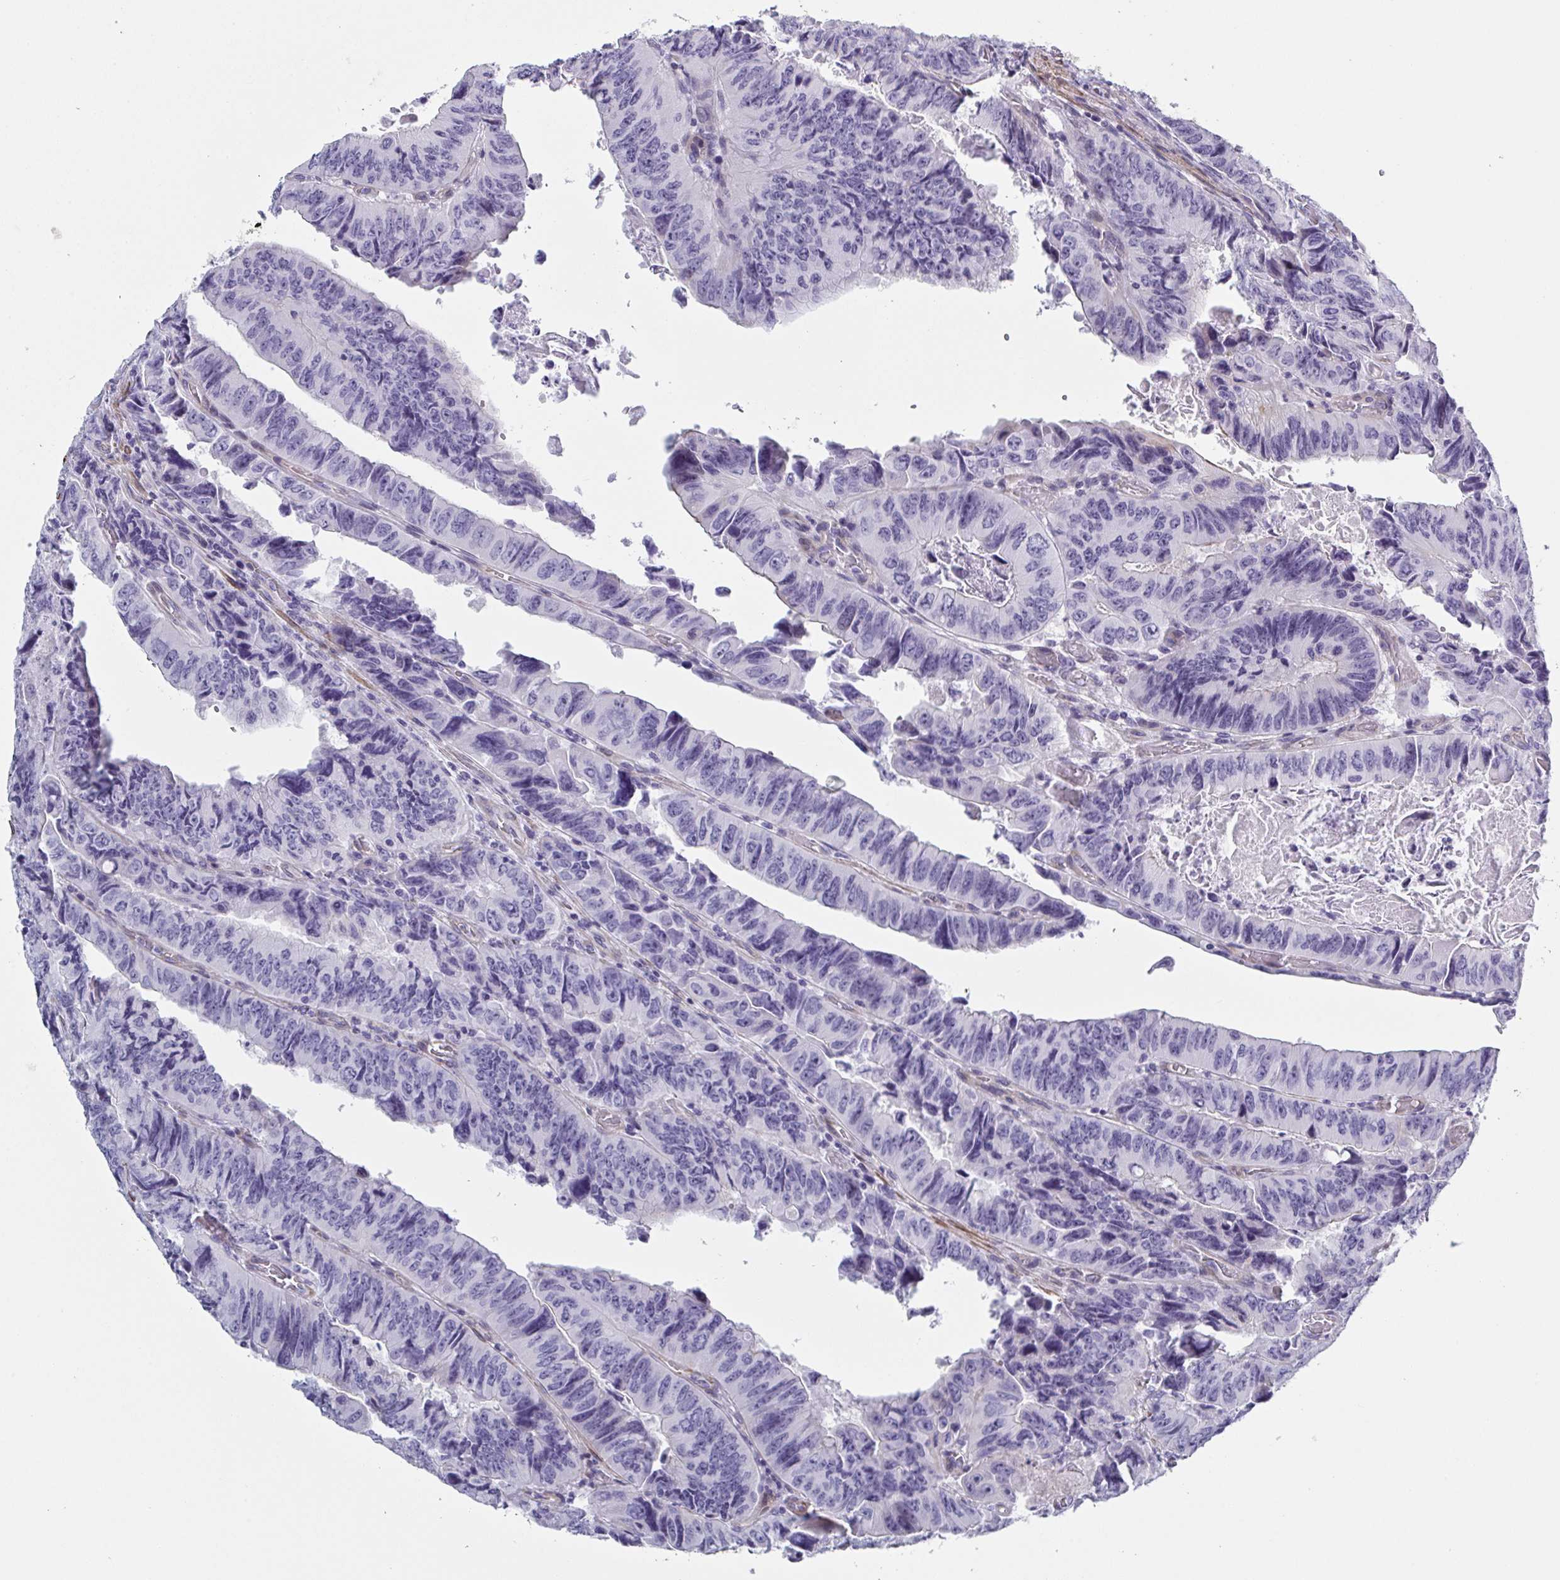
{"staining": {"intensity": "negative", "quantity": "none", "location": "none"}, "tissue": "colorectal cancer", "cell_type": "Tumor cells", "image_type": "cancer", "snomed": [{"axis": "morphology", "description": "Adenocarcinoma, NOS"}, {"axis": "topography", "description": "Colon"}], "caption": "Protein analysis of colorectal cancer shows no significant expression in tumor cells.", "gene": "OR5P3", "patient": {"sex": "female", "age": 84}}